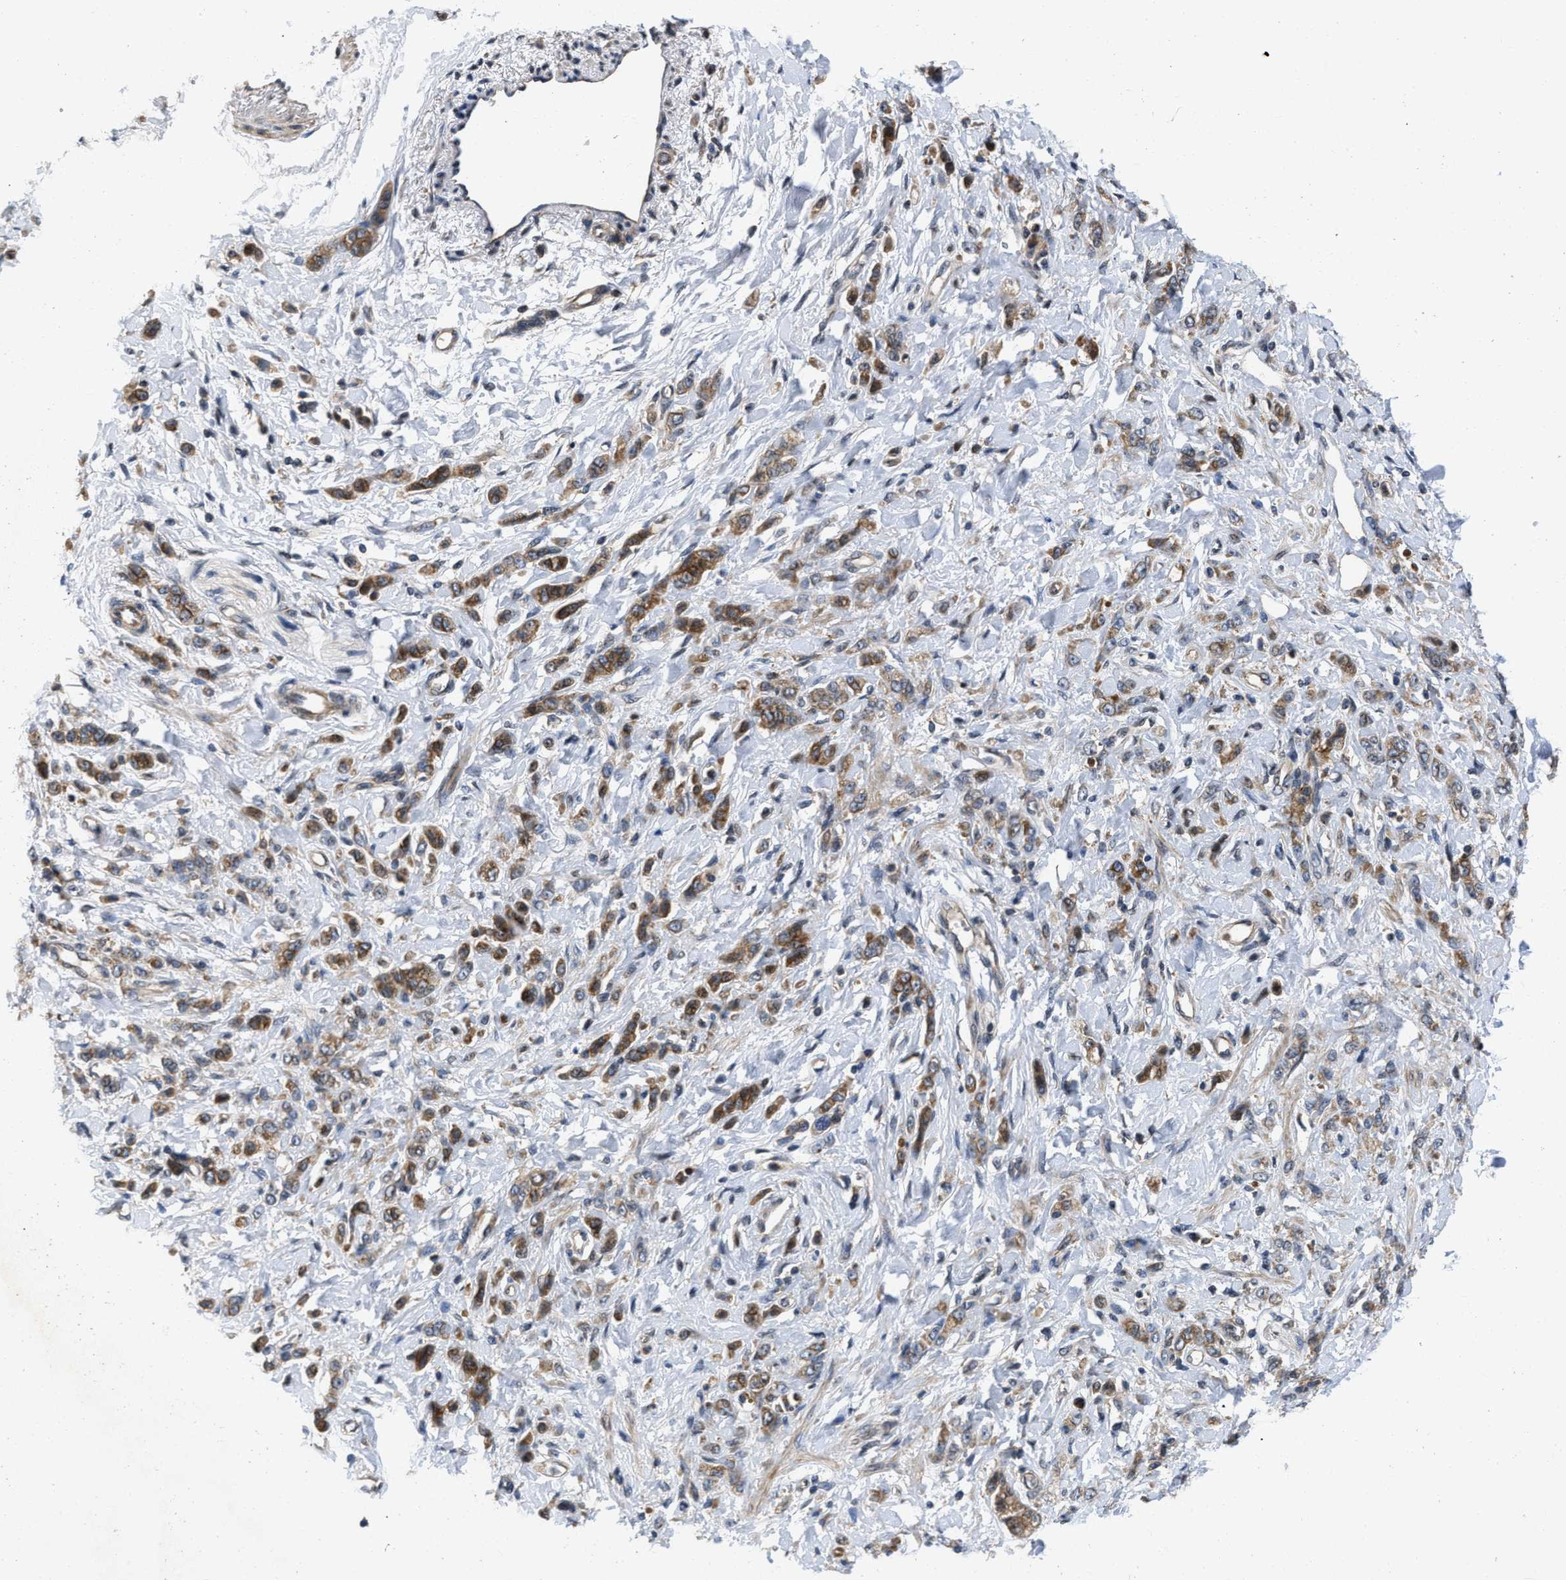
{"staining": {"intensity": "moderate", "quantity": ">75%", "location": "cytoplasmic/membranous"}, "tissue": "stomach cancer", "cell_type": "Tumor cells", "image_type": "cancer", "snomed": [{"axis": "morphology", "description": "Normal tissue, NOS"}, {"axis": "morphology", "description": "Adenocarcinoma, NOS"}, {"axis": "topography", "description": "Stomach"}], "caption": "Moderate cytoplasmic/membranous protein positivity is appreciated in about >75% of tumor cells in stomach cancer (adenocarcinoma). The staining was performed using DAB (3,3'-diaminobenzidine) to visualize the protein expression in brown, while the nuclei were stained in blue with hematoxylin (Magnification: 20x).", "gene": "PRDM14", "patient": {"sex": "male", "age": 82}}